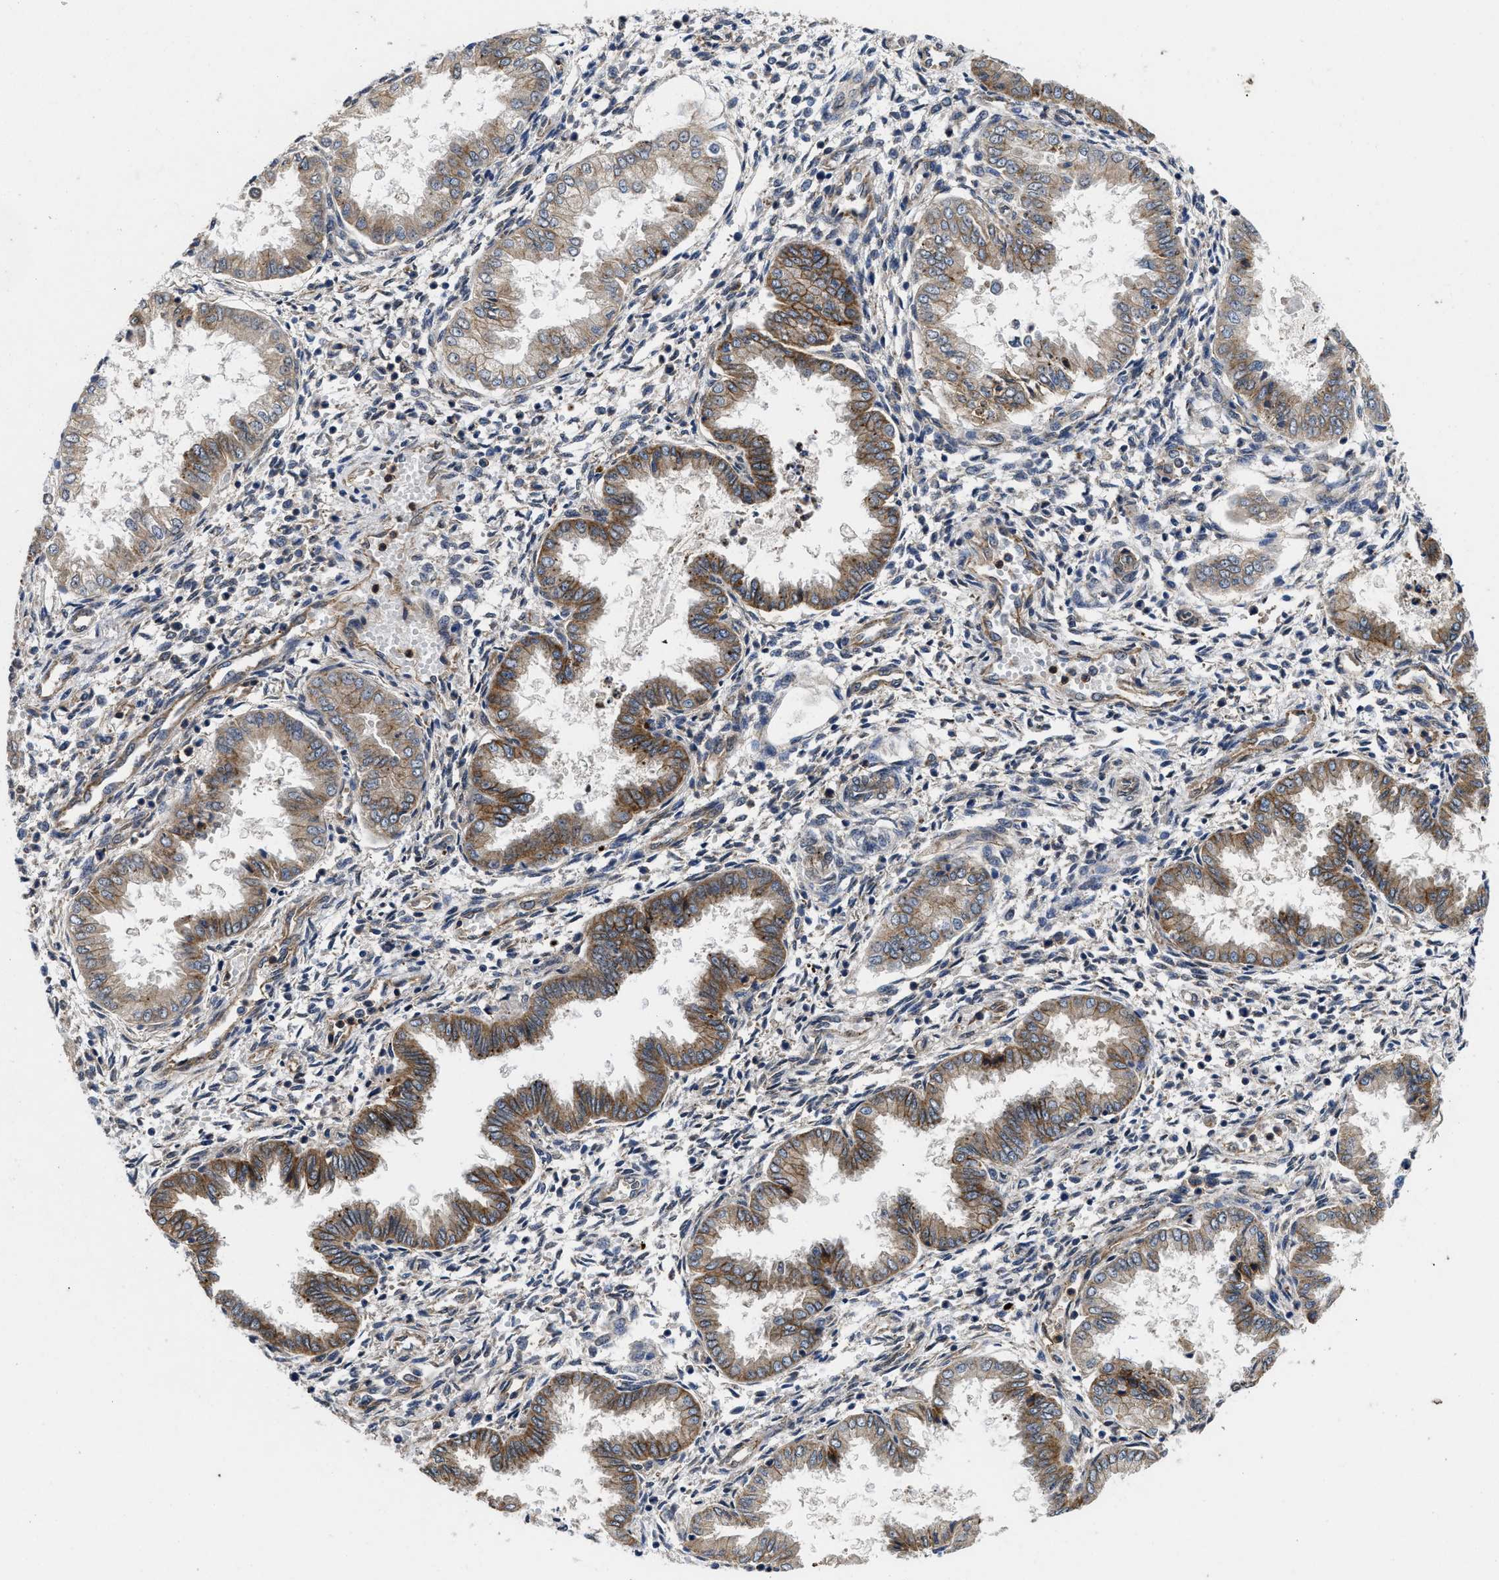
{"staining": {"intensity": "negative", "quantity": "none", "location": "none"}, "tissue": "endometrium", "cell_type": "Cells in endometrial stroma", "image_type": "normal", "snomed": [{"axis": "morphology", "description": "Normal tissue, NOS"}, {"axis": "topography", "description": "Endometrium"}], "caption": "Immunohistochemistry of benign endometrium shows no staining in cells in endometrial stroma. (Brightfield microscopy of DAB (3,3'-diaminobenzidine) immunohistochemistry at high magnification).", "gene": "PKD2", "patient": {"sex": "female", "age": 33}}